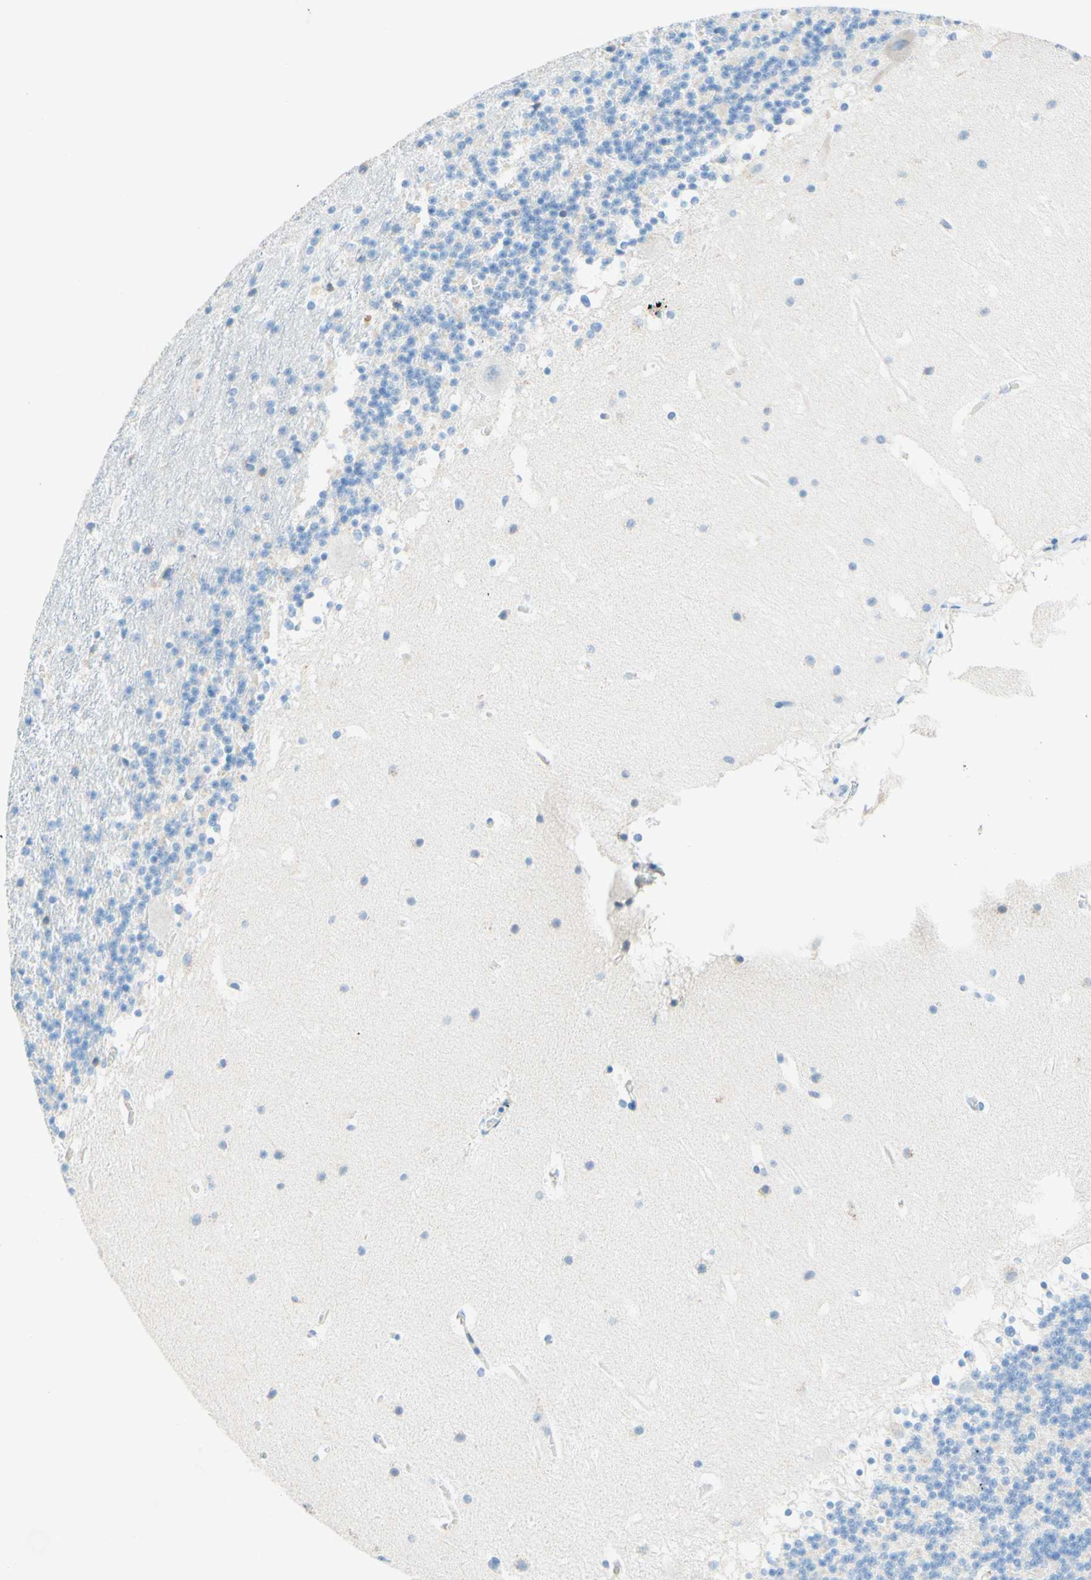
{"staining": {"intensity": "negative", "quantity": "none", "location": "none"}, "tissue": "cerebellum", "cell_type": "Cells in granular layer", "image_type": "normal", "snomed": [{"axis": "morphology", "description": "Normal tissue, NOS"}, {"axis": "topography", "description": "Cerebellum"}], "caption": "High power microscopy micrograph of an IHC micrograph of normal cerebellum, revealing no significant staining in cells in granular layer. (DAB immunohistochemistry (IHC) with hematoxylin counter stain).", "gene": "SLC46A1", "patient": {"sex": "male", "age": 45}}